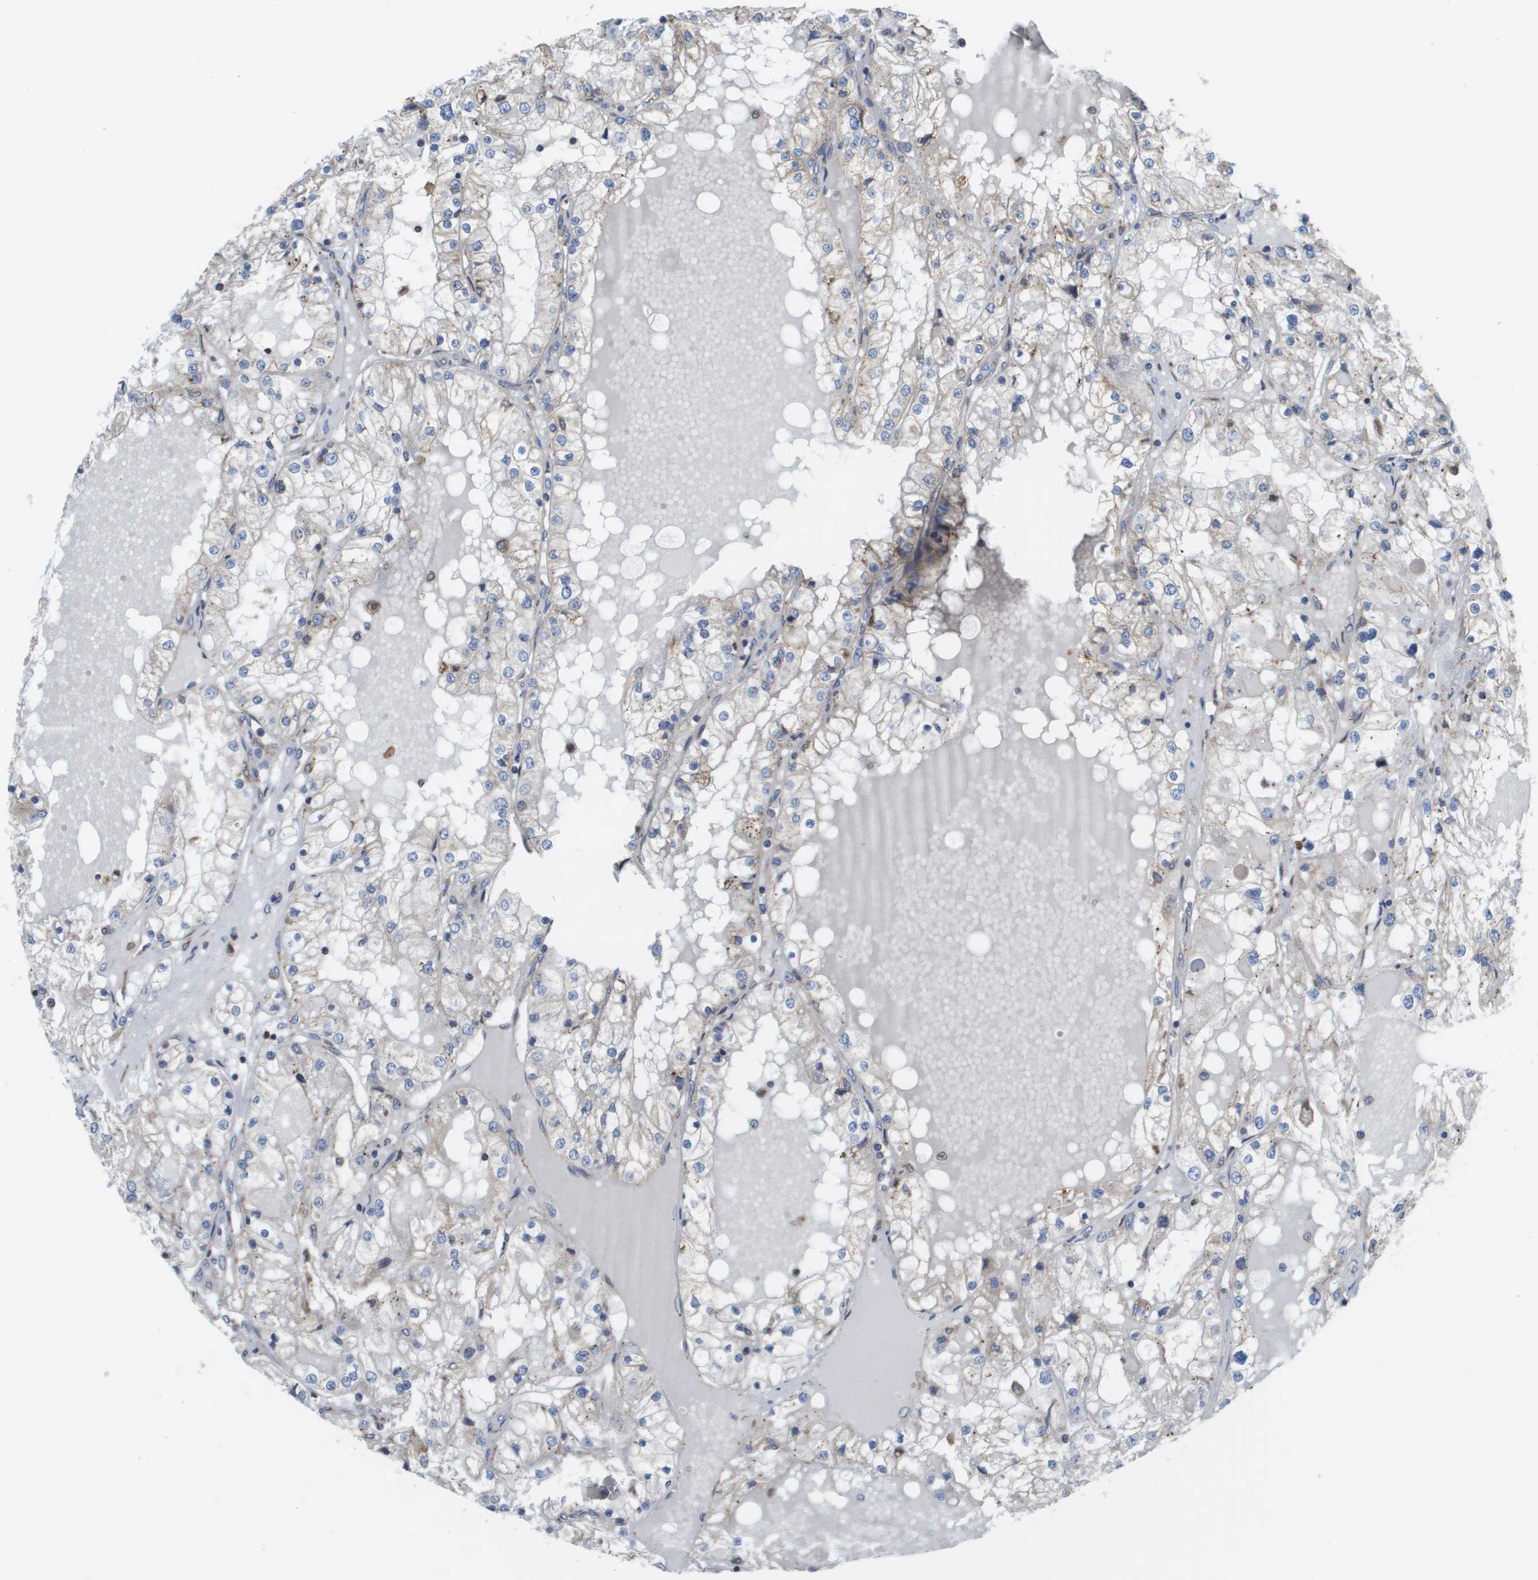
{"staining": {"intensity": "negative", "quantity": "none", "location": "none"}, "tissue": "renal cancer", "cell_type": "Tumor cells", "image_type": "cancer", "snomed": [{"axis": "morphology", "description": "Adenocarcinoma, NOS"}, {"axis": "topography", "description": "Kidney"}], "caption": "This image is of renal adenocarcinoma stained with immunohistochemistry (IHC) to label a protein in brown with the nuclei are counter-stained blue. There is no staining in tumor cells. (IHC, brightfield microscopy, high magnification).", "gene": "SDR42E1", "patient": {"sex": "male", "age": 68}}